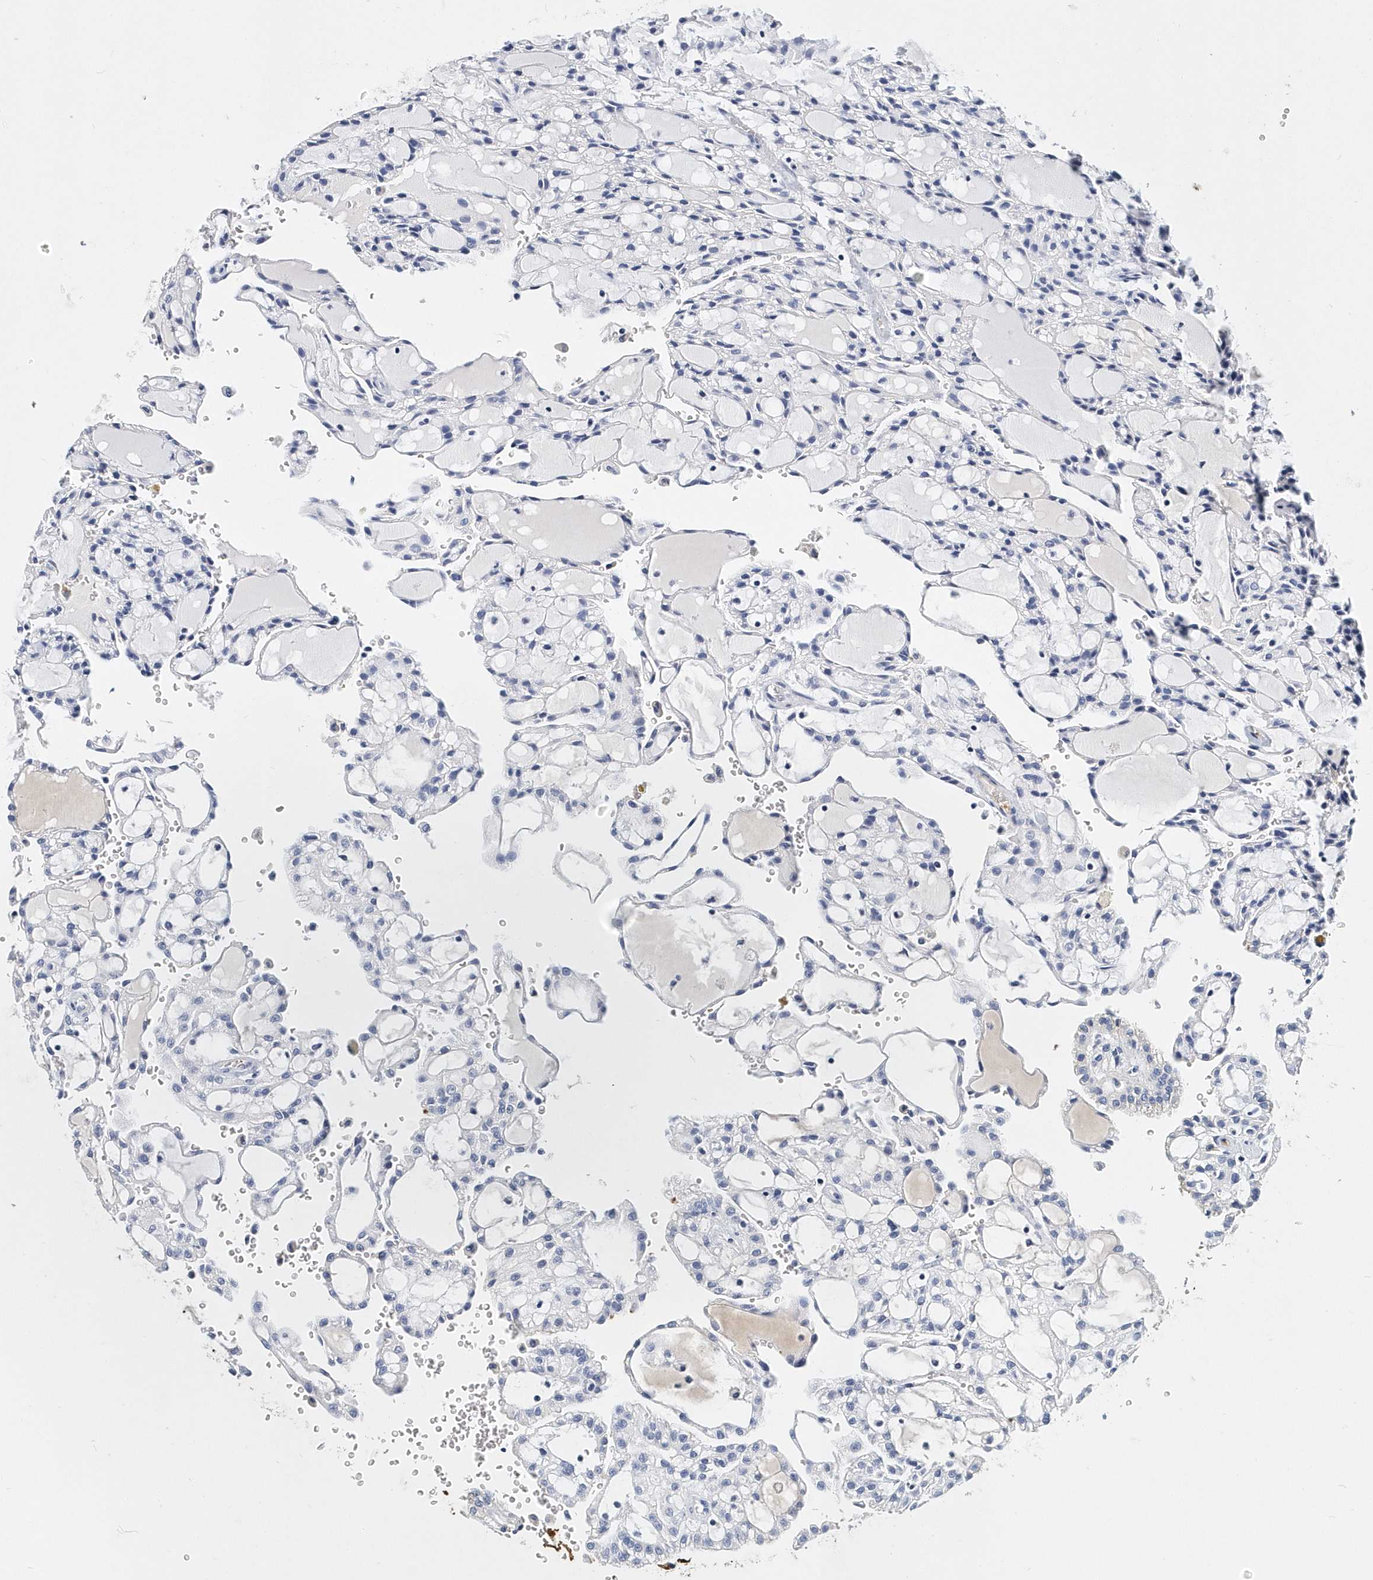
{"staining": {"intensity": "negative", "quantity": "none", "location": "none"}, "tissue": "renal cancer", "cell_type": "Tumor cells", "image_type": "cancer", "snomed": [{"axis": "morphology", "description": "Adenocarcinoma, NOS"}, {"axis": "topography", "description": "Kidney"}], "caption": "Tumor cells are negative for protein expression in human adenocarcinoma (renal). (Brightfield microscopy of DAB IHC at high magnification).", "gene": "ITGA2B", "patient": {"sex": "male", "age": 63}}